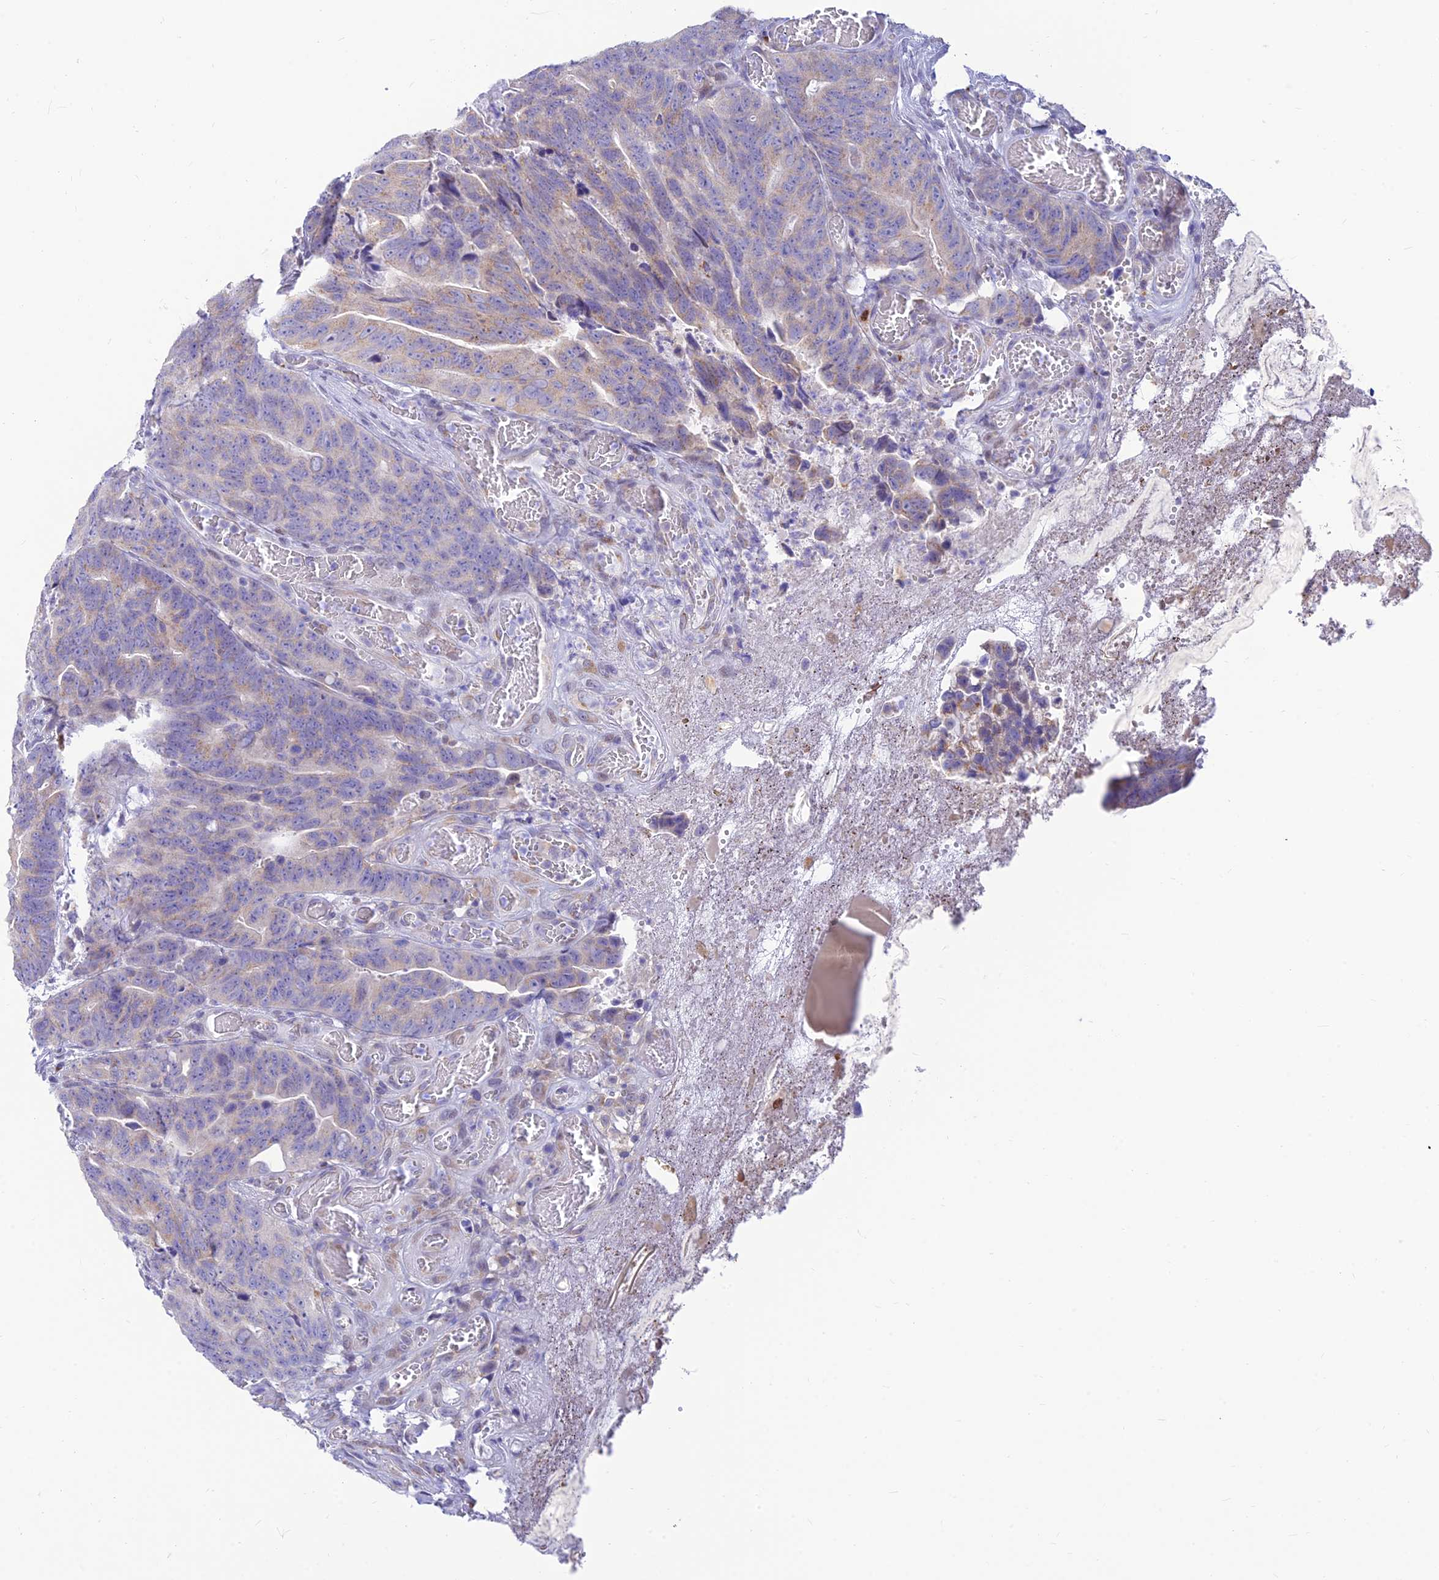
{"staining": {"intensity": "weak", "quantity": "<25%", "location": "cytoplasmic/membranous"}, "tissue": "colorectal cancer", "cell_type": "Tumor cells", "image_type": "cancer", "snomed": [{"axis": "morphology", "description": "Adenocarcinoma, NOS"}, {"axis": "topography", "description": "Colon"}], "caption": "Colorectal cancer (adenocarcinoma) stained for a protein using immunohistochemistry demonstrates no positivity tumor cells.", "gene": "INKA1", "patient": {"sex": "female", "age": 82}}